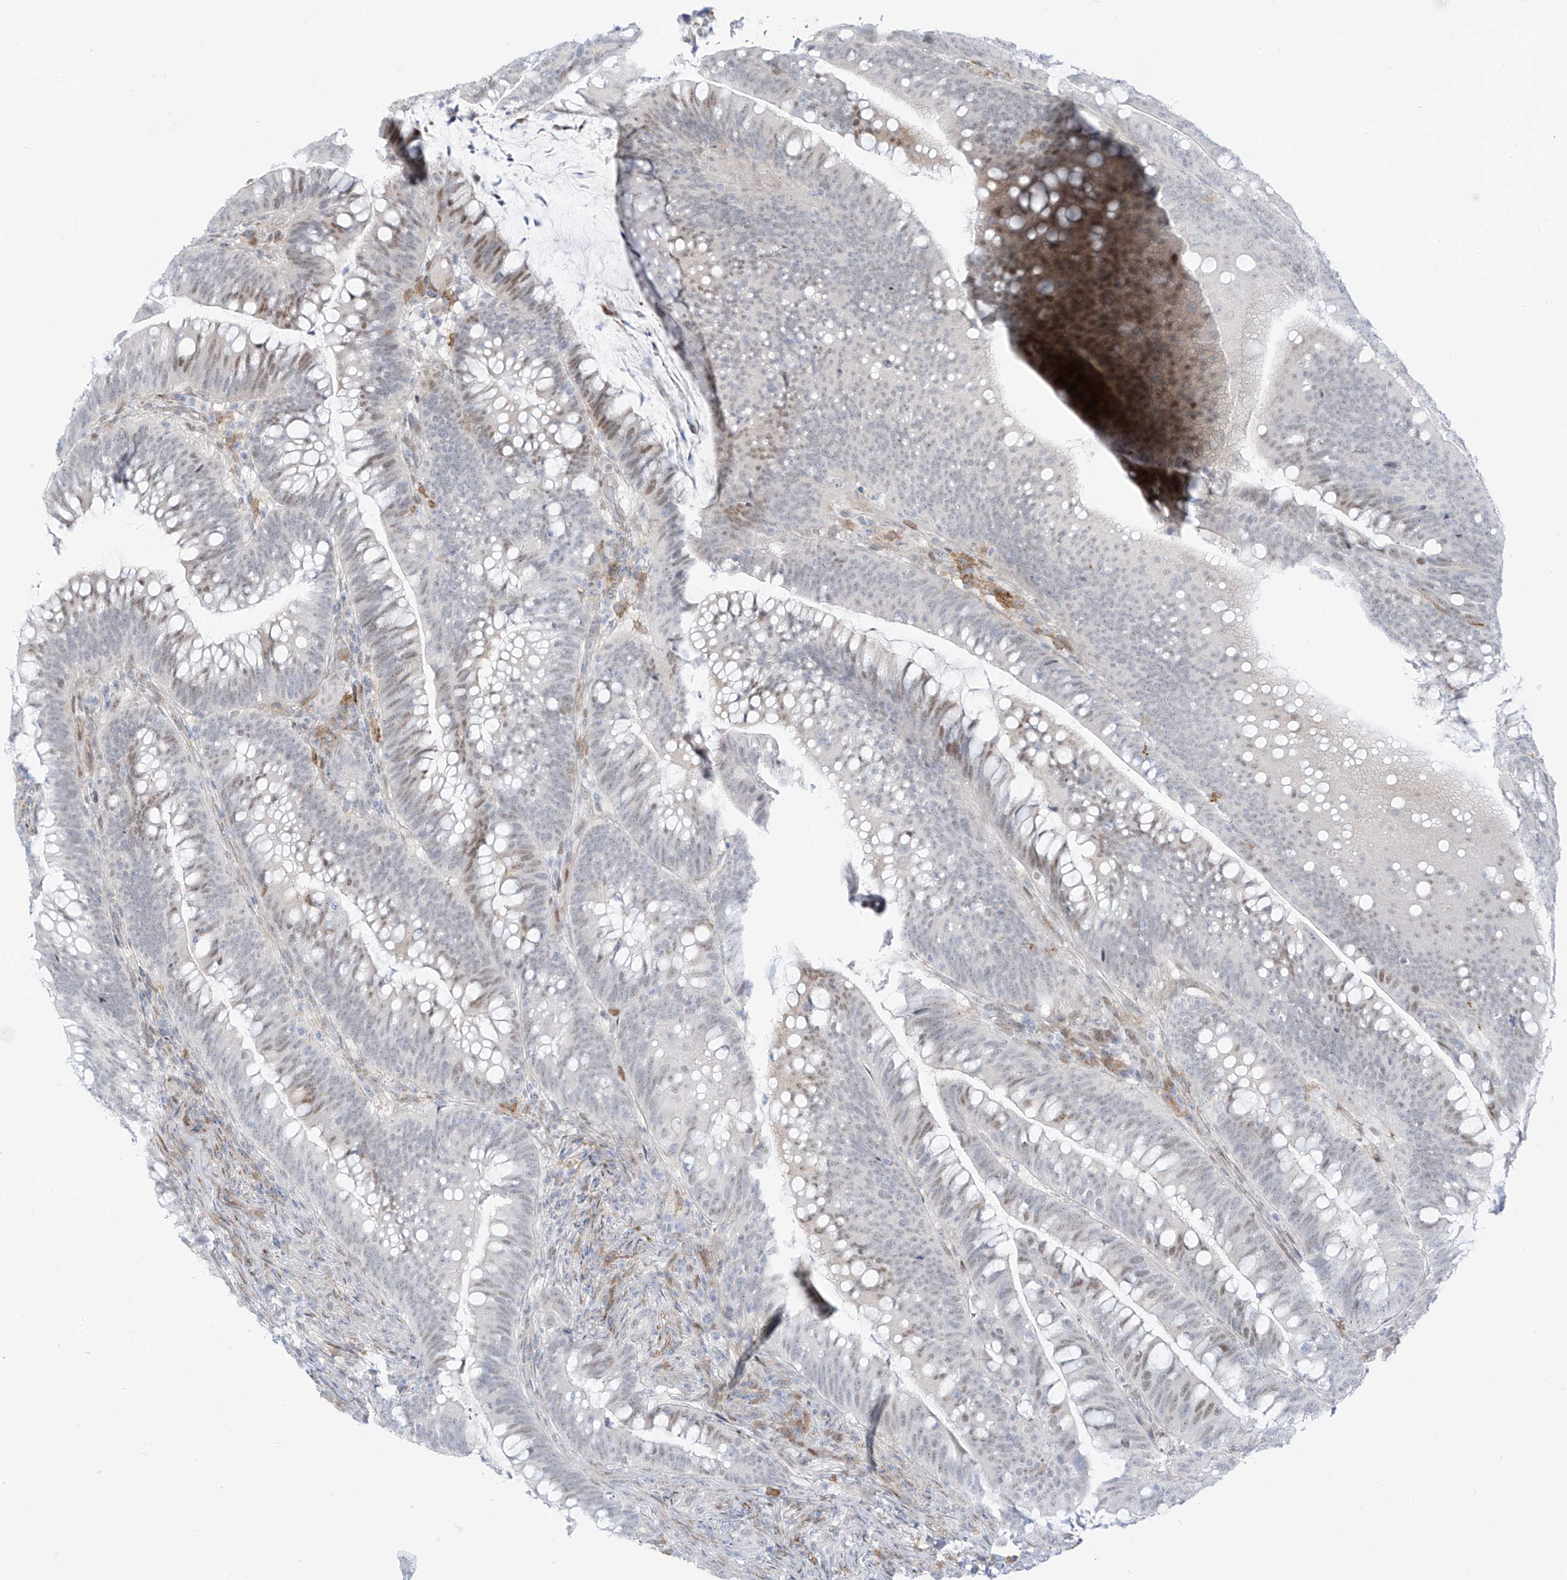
{"staining": {"intensity": "moderate", "quantity": "<25%", "location": "nuclear"}, "tissue": "colorectal cancer", "cell_type": "Tumor cells", "image_type": "cancer", "snomed": [{"axis": "morphology", "description": "Adenocarcinoma, NOS"}, {"axis": "topography", "description": "Colon"}], "caption": "This is a histology image of IHC staining of adenocarcinoma (colorectal), which shows moderate expression in the nuclear of tumor cells.", "gene": "LIN9", "patient": {"sex": "female", "age": 66}}